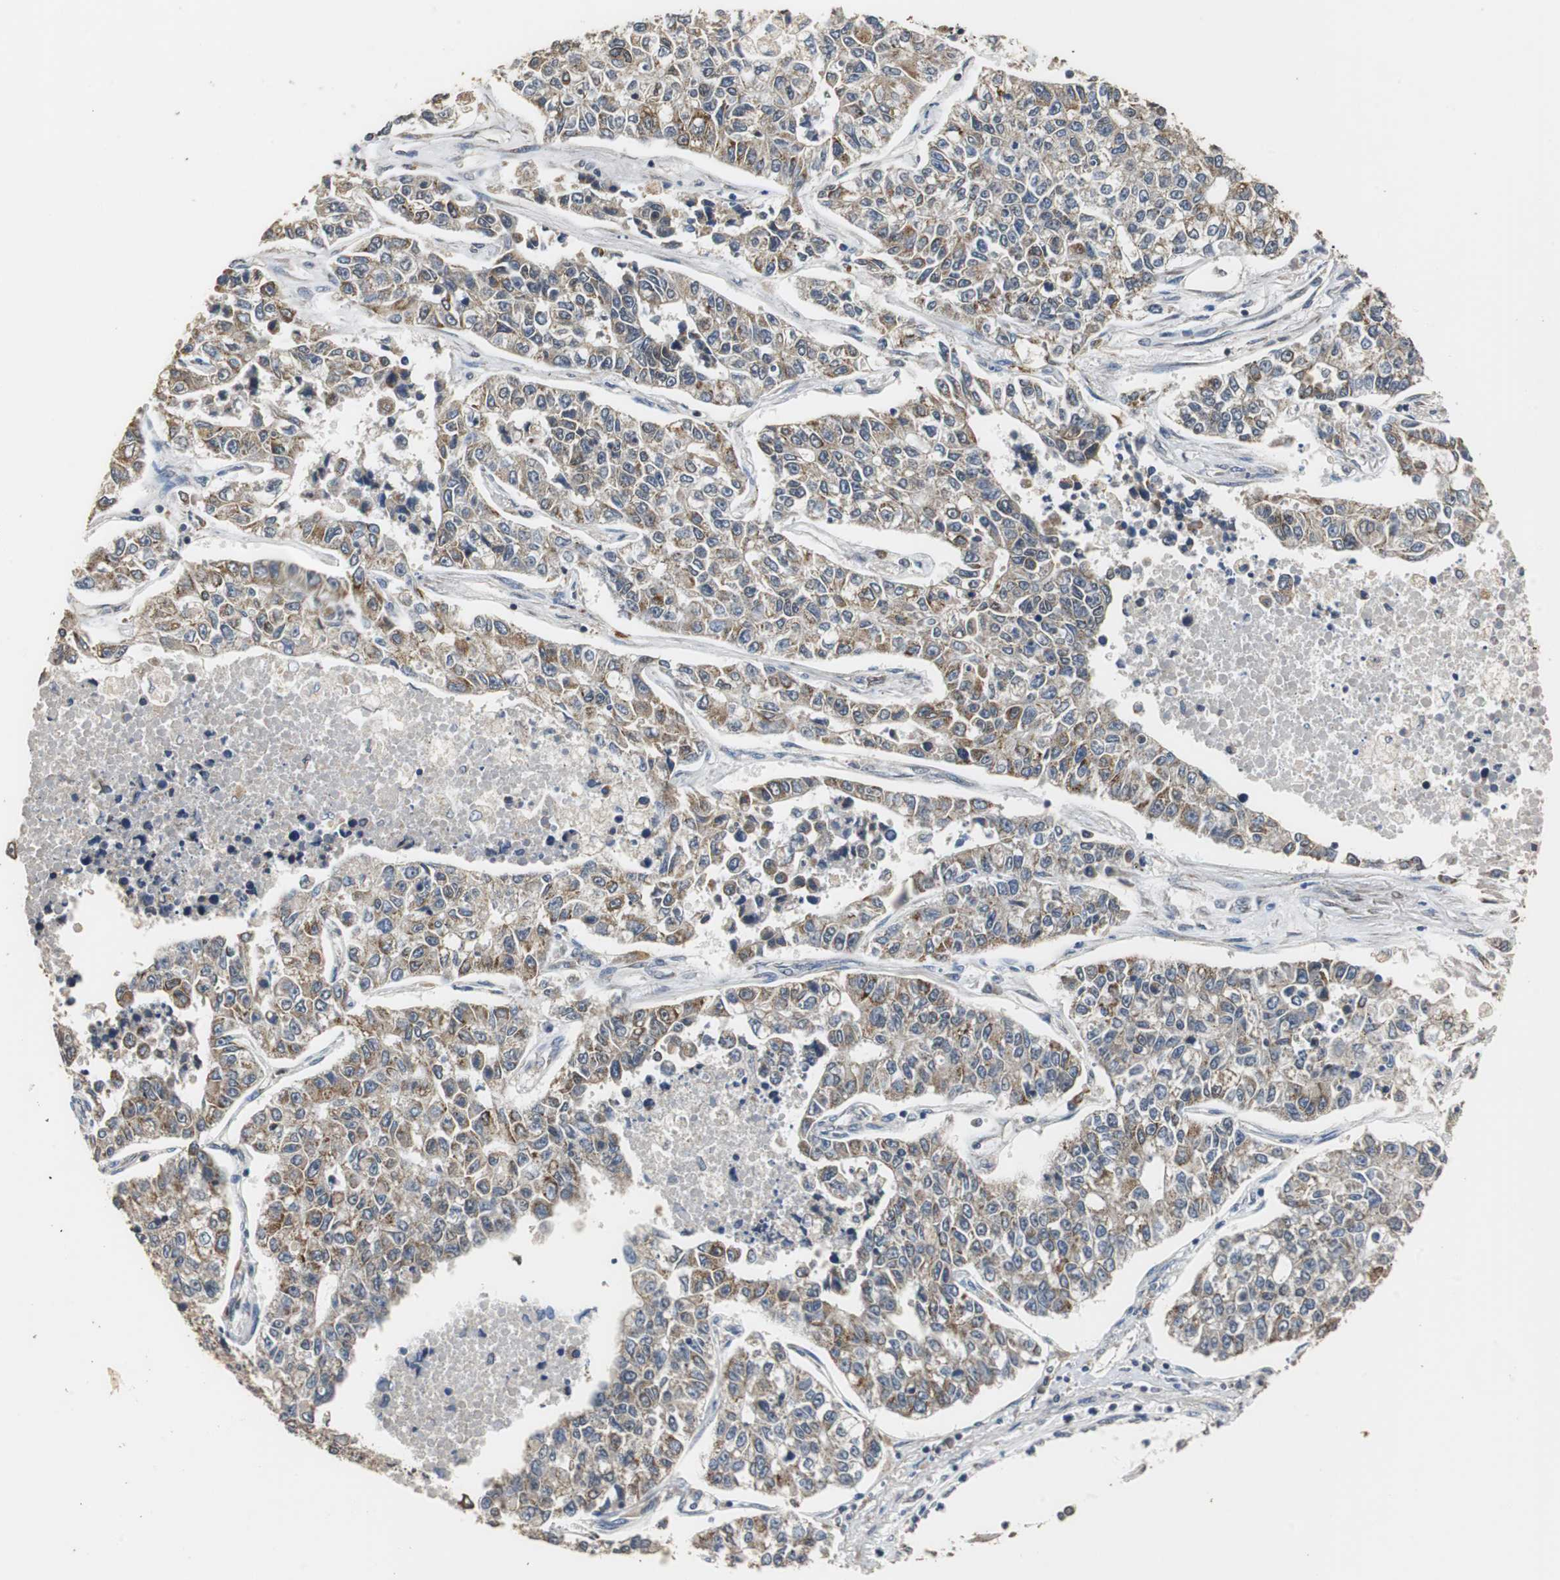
{"staining": {"intensity": "moderate", "quantity": ">75%", "location": "cytoplasmic/membranous"}, "tissue": "lung cancer", "cell_type": "Tumor cells", "image_type": "cancer", "snomed": [{"axis": "morphology", "description": "Adenocarcinoma, NOS"}, {"axis": "topography", "description": "Lung"}], "caption": "An IHC image of tumor tissue is shown. Protein staining in brown highlights moderate cytoplasmic/membranous positivity in lung cancer within tumor cells.", "gene": "HMGCL", "patient": {"sex": "male", "age": 49}}